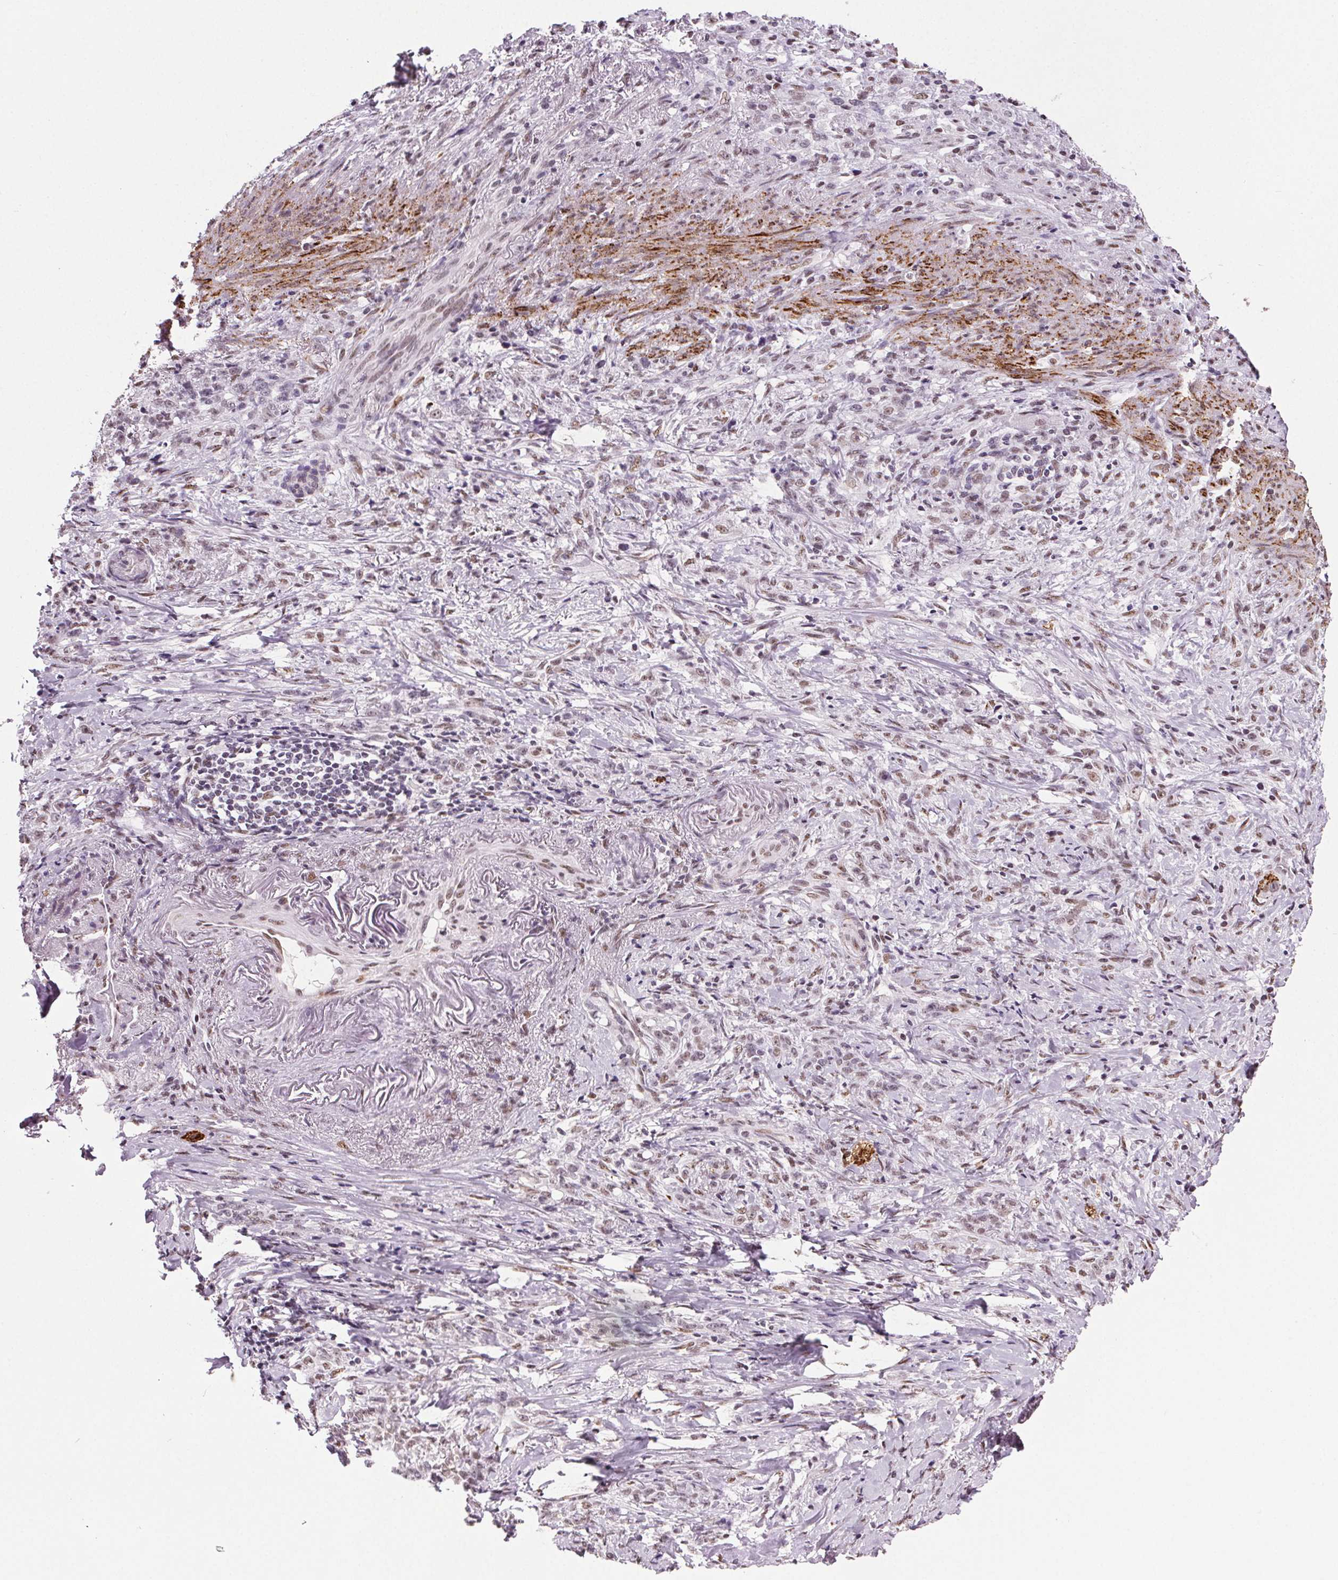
{"staining": {"intensity": "weak", "quantity": "<25%", "location": "nuclear"}, "tissue": "stomach cancer", "cell_type": "Tumor cells", "image_type": "cancer", "snomed": [{"axis": "morphology", "description": "Adenocarcinoma, NOS"}, {"axis": "topography", "description": "Stomach, lower"}], "caption": "A histopathology image of human stomach adenocarcinoma is negative for staining in tumor cells. (DAB (3,3'-diaminobenzidine) immunohistochemistry (IHC), high magnification).", "gene": "GP6", "patient": {"sex": "male", "age": 88}}